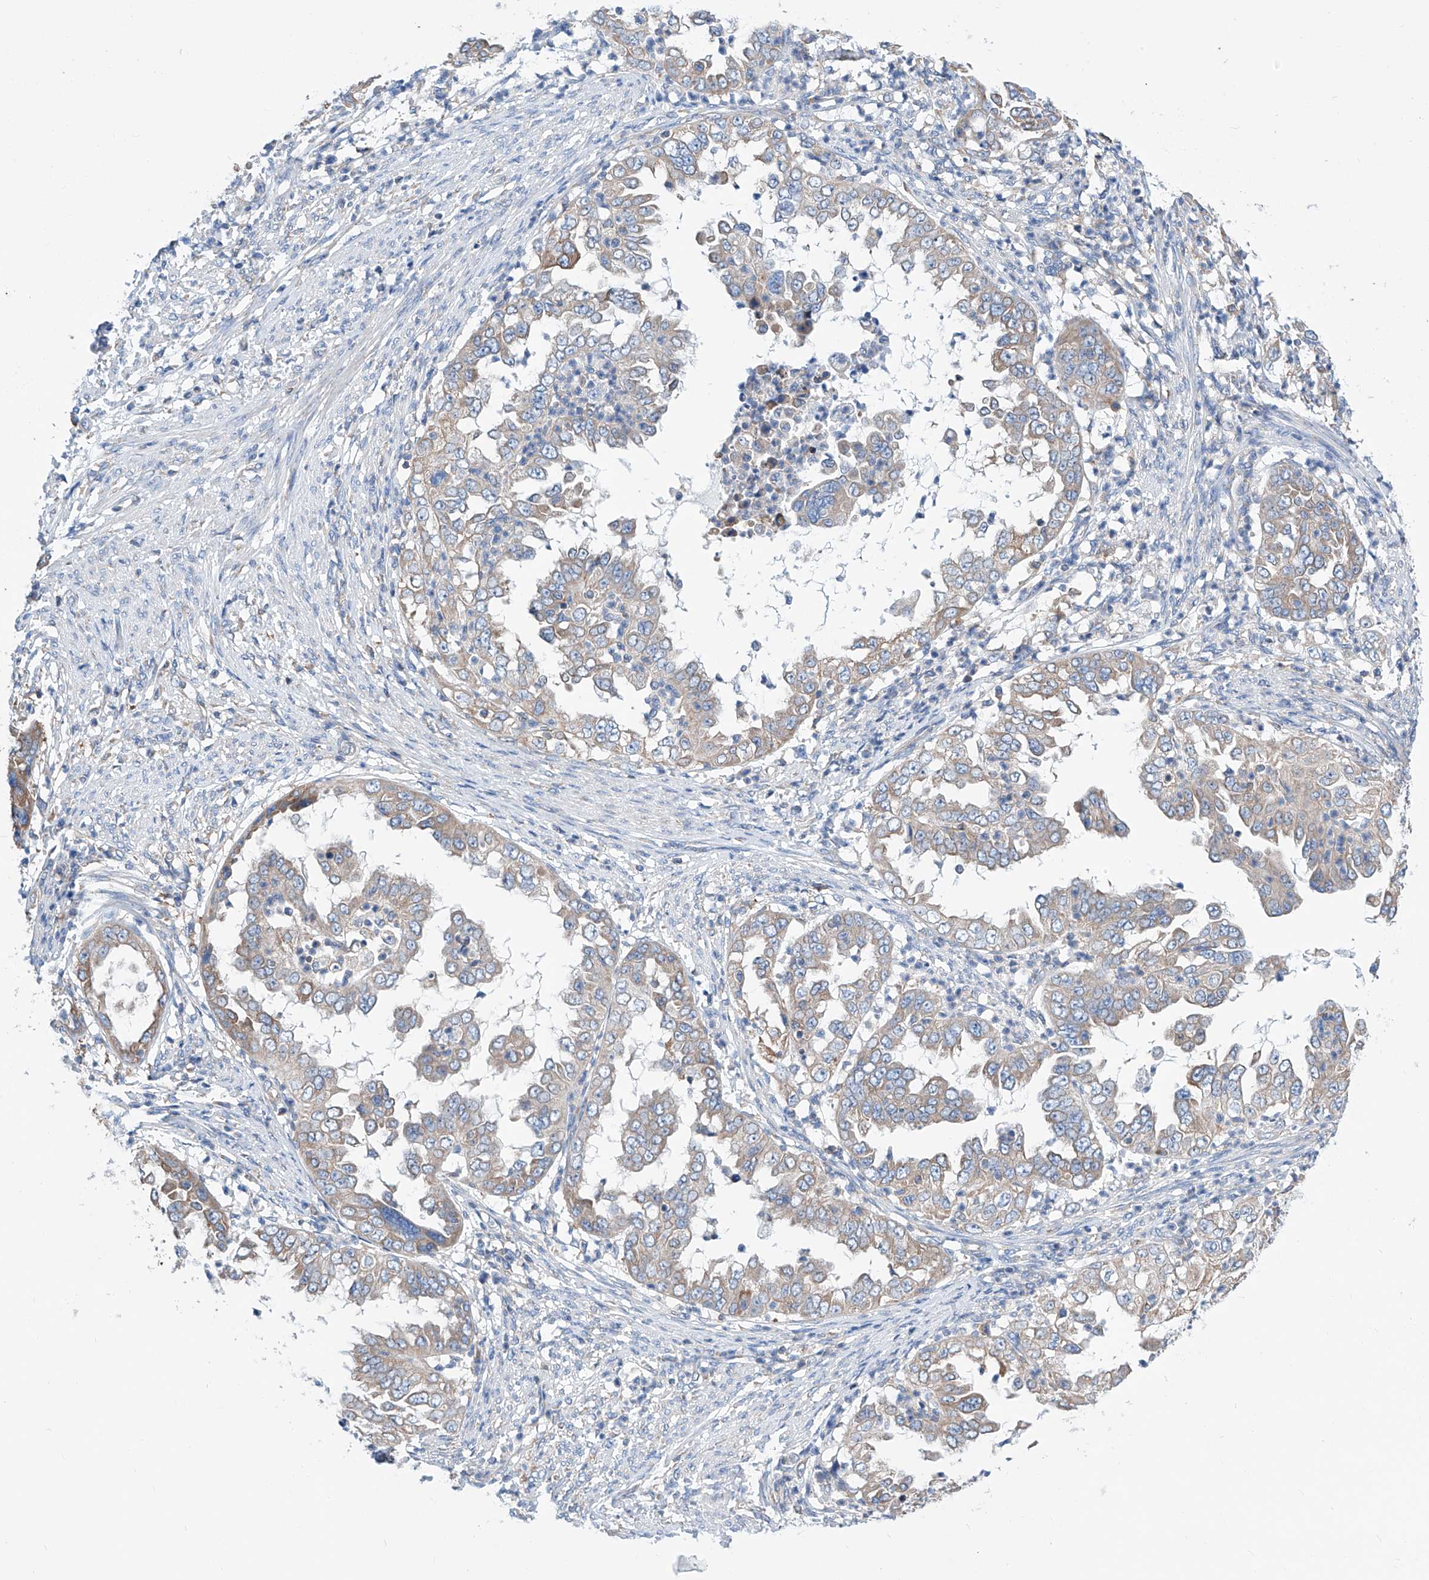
{"staining": {"intensity": "weak", "quantity": "<25%", "location": "cytoplasmic/membranous"}, "tissue": "endometrial cancer", "cell_type": "Tumor cells", "image_type": "cancer", "snomed": [{"axis": "morphology", "description": "Adenocarcinoma, NOS"}, {"axis": "topography", "description": "Endometrium"}], "caption": "DAB (3,3'-diaminobenzidine) immunohistochemical staining of human endometrial adenocarcinoma exhibits no significant positivity in tumor cells.", "gene": "MAD2L1", "patient": {"sex": "female", "age": 85}}